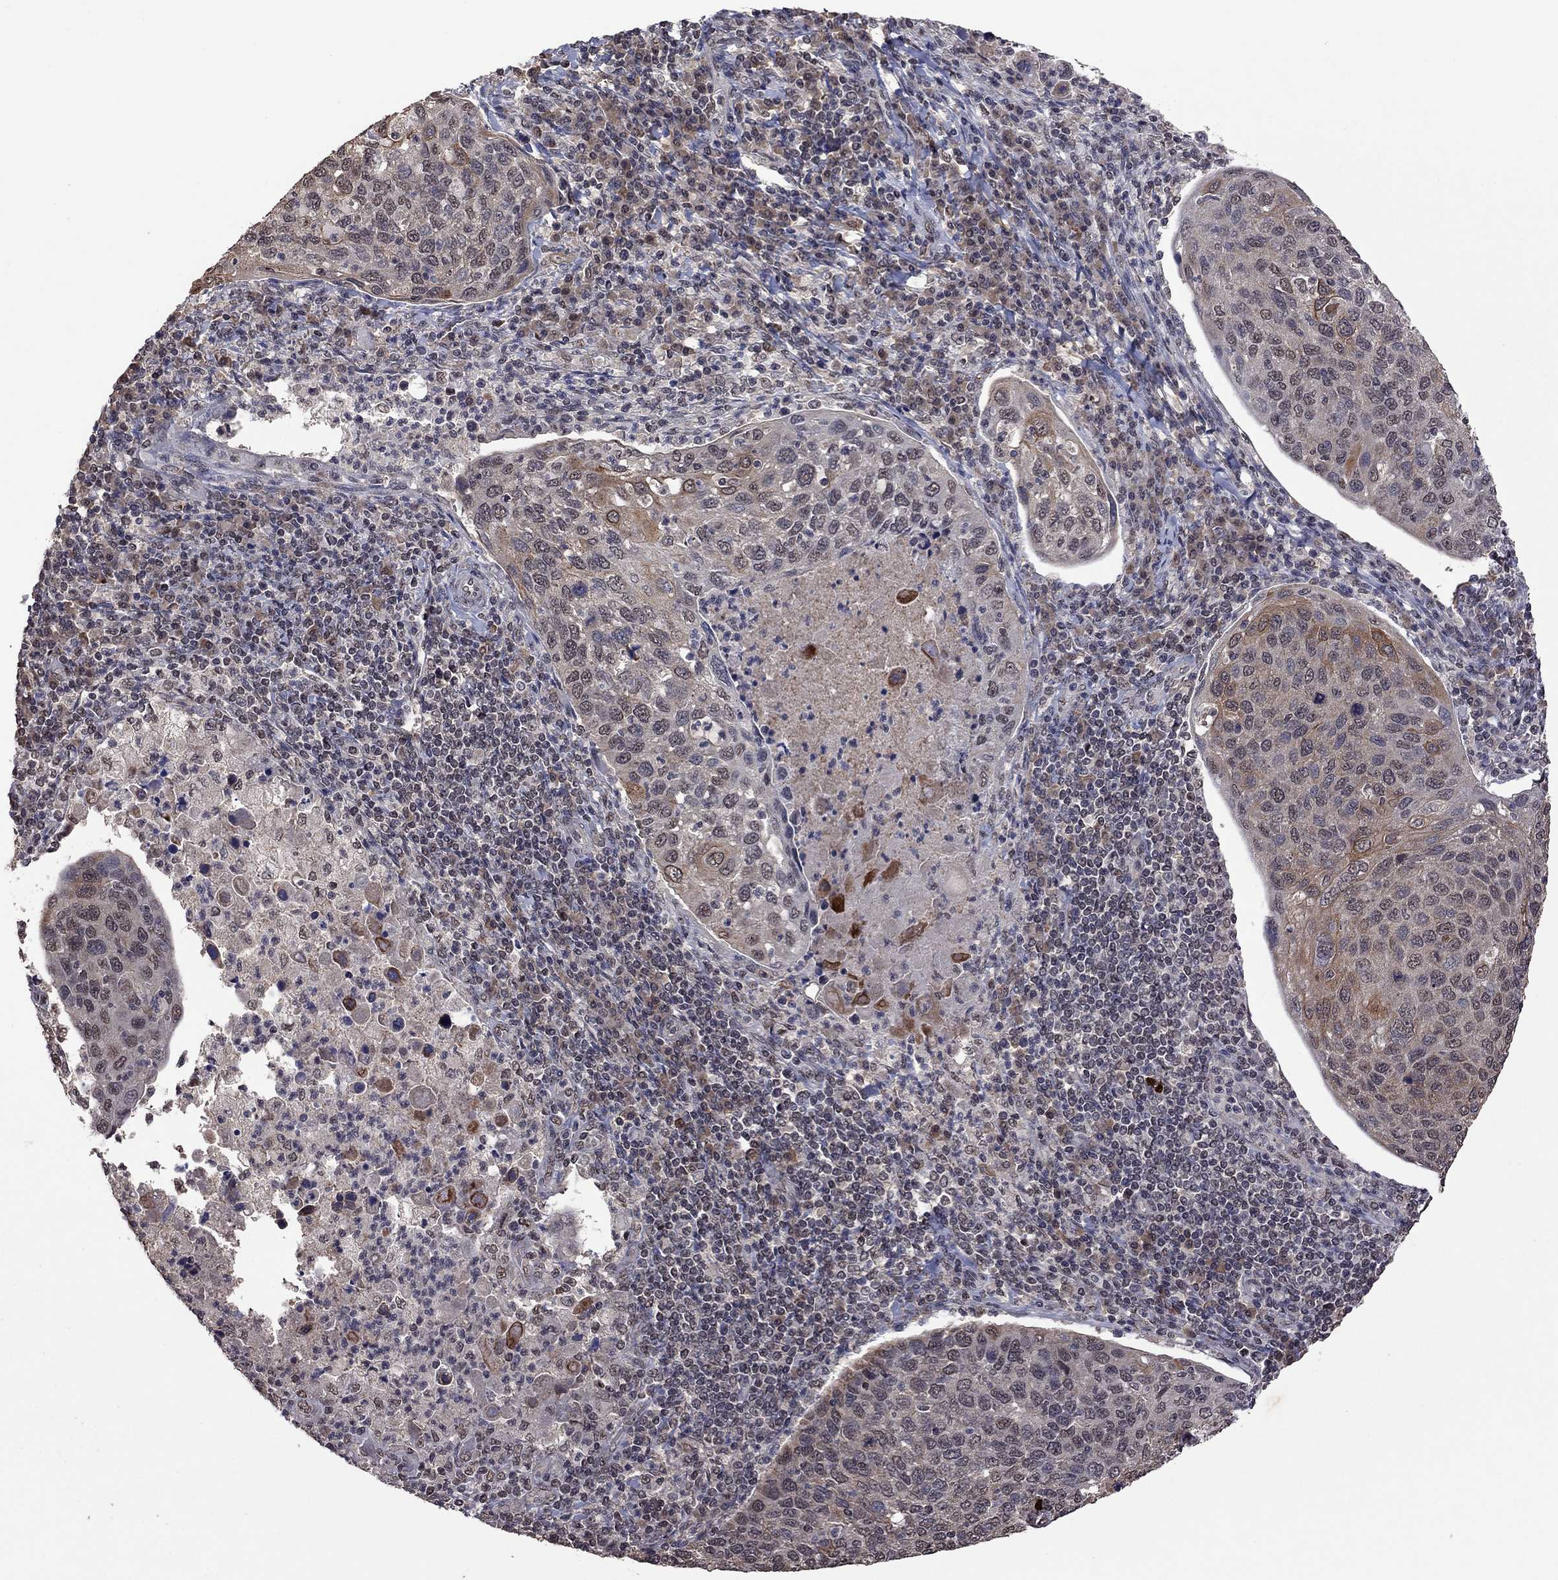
{"staining": {"intensity": "moderate", "quantity": "<25%", "location": "cytoplasmic/membranous"}, "tissue": "cervical cancer", "cell_type": "Tumor cells", "image_type": "cancer", "snomed": [{"axis": "morphology", "description": "Squamous cell carcinoma, NOS"}, {"axis": "topography", "description": "Cervix"}], "caption": "Moderate cytoplasmic/membranous staining for a protein is identified in about <25% of tumor cells of cervical squamous cell carcinoma using immunohistochemistry.", "gene": "TSNARE1", "patient": {"sex": "female", "age": 54}}